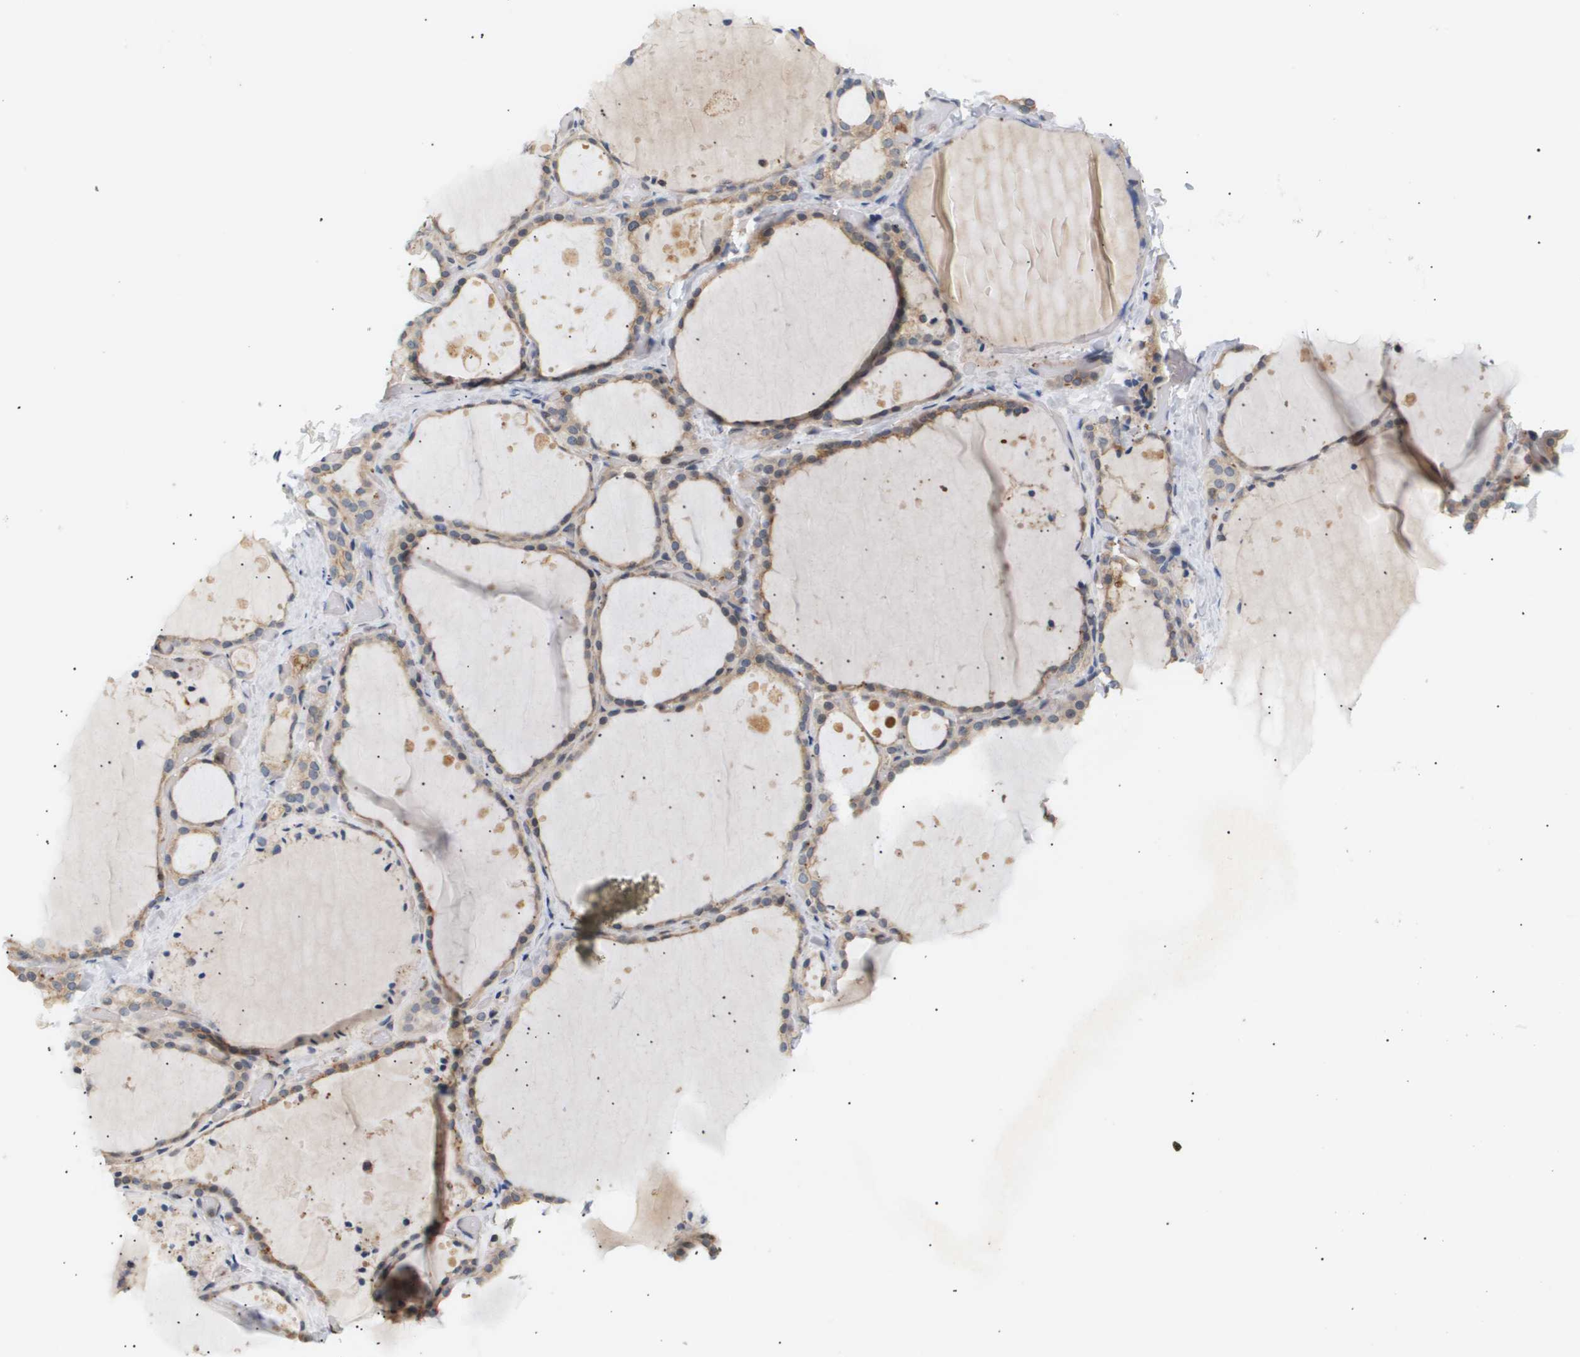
{"staining": {"intensity": "weak", "quantity": "25%-75%", "location": "cytoplasmic/membranous"}, "tissue": "thyroid gland", "cell_type": "Glandular cells", "image_type": "normal", "snomed": [{"axis": "morphology", "description": "Normal tissue, NOS"}, {"axis": "topography", "description": "Thyroid gland"}], "caption": "A brown stain highlights weak cytoplasmic/membranous positivity of a protein in glandular cells of normal thyroid gland. (DAB IHC with brightfield microscopy, high magnification).", "gene": "CORO2B", "patient": {"sex": "female", "age": 44}}